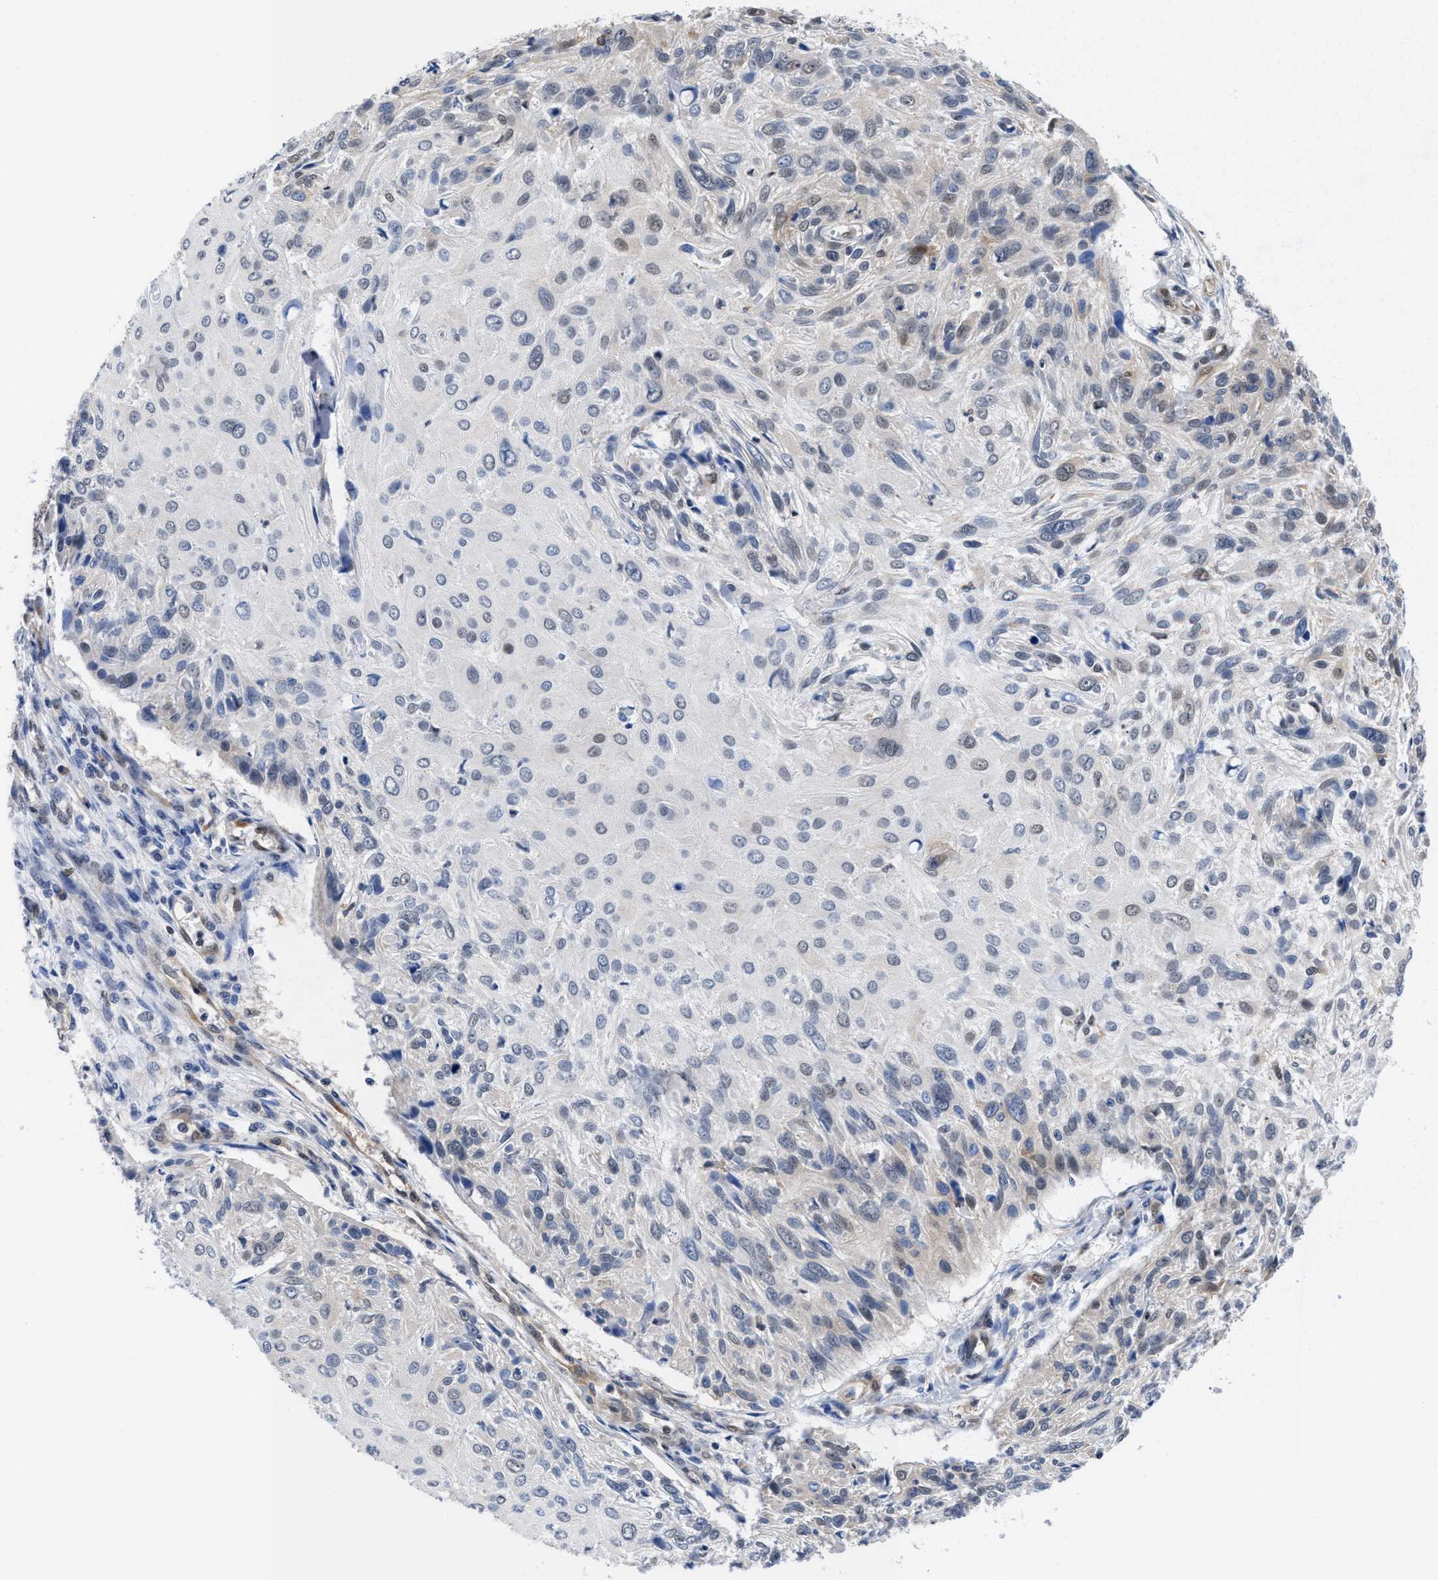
{"staining": {"intensity": "weak", "quantity": "<25%", "location": "nuclear"}, "tissue": "cervical cancer", "cell_type": "Tumor cells", "image_type": "cancer", "snomed": [{"axis": "morphology", "description": "Squamous cell carcinoma, NOS"}, {"axis": "topography", "description": "Cervix"}], "caption": "High magnification brightfield microscopy of squamous cell carcinoma (cervical) stained with DAB (3,3'-diaminobenzidine) (brown) and counterstained with hematoxylin (blue): tumor cells show no significant expression.", "gene": "ACLY", "patient": {"sex": "female", "age": 51}}